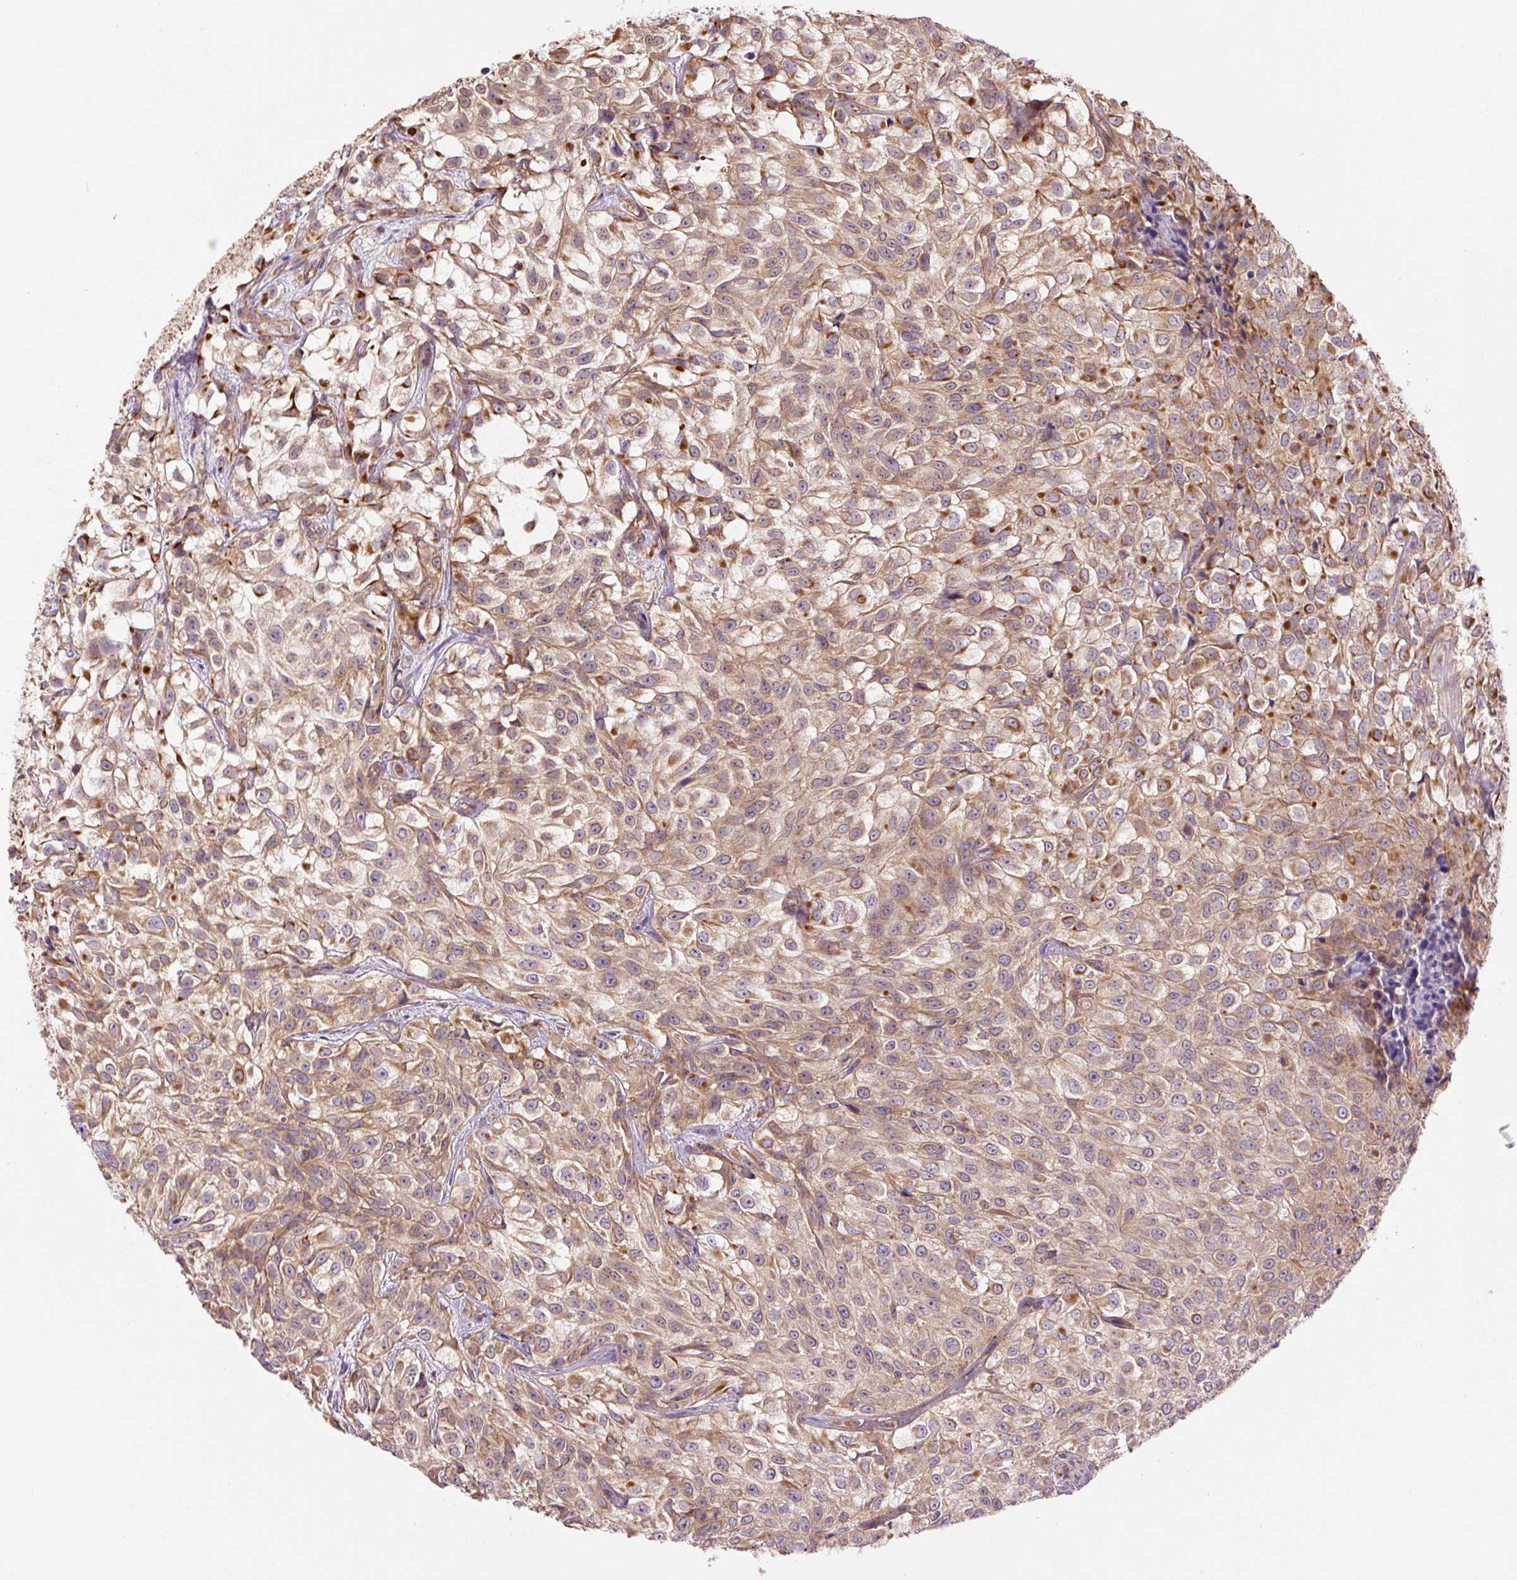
{"staining": {"intensity": "moderate", "quantity": ">75%", "location": "cytoplasmic/membranous"}, "tissue": "urothelial cancer", "cell_type": "Tumor cells", "image_type": "cancer", "snomed": [{"axis": "morphology", "description": "Urothelial carcinoma, High grade"}, {"axis": "topography", "description": "Urinary bladder"}], "caption": "Protein staining of high-grade urothelial carcinoma tissue displays moderate cytoplasmic/membranous expression in approximately >75% of tumor cells. Immunohistochemistry (ihc) stains the protein in brown and the nuclei are stained blue.", "gene": "PCK2", "patient": {"sex": "male", "age": 56}}